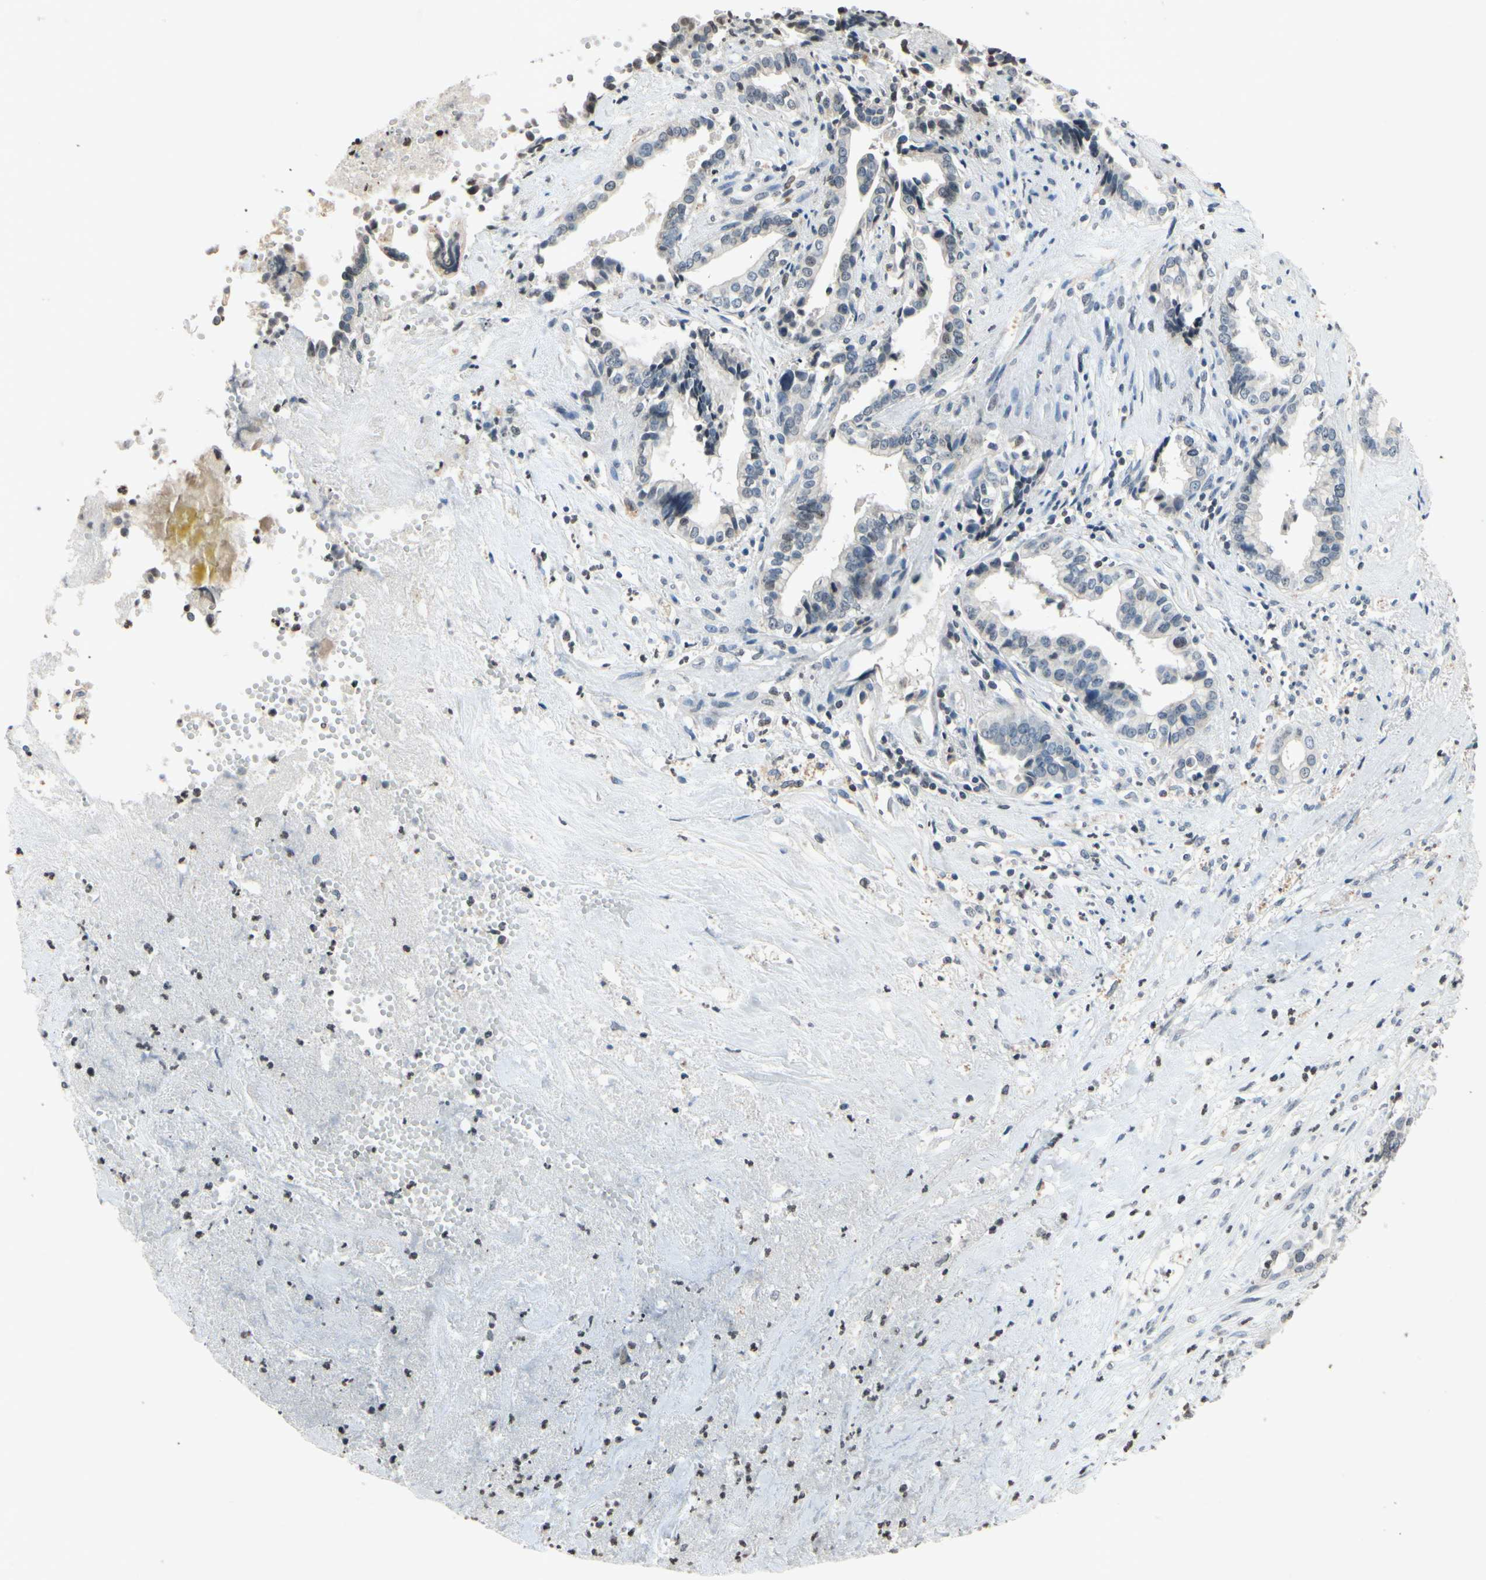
{"staining": {"intensity": "weak", "quantity": "25%-75%", "location": "cytoplasmic/membranous"}, "tissue": "liver cancer", "cell_type": "Tumor cells", "image_type": "cancer", "snomed": [{"axis": "morphology", "description": "Cholangiocarcinoma"}, {"axis": "topography", "description": "Liver"}], "caption": "There is low levels of weak cytoplasmic/membranous staining in tumor cells of liver cancer, as demonstrated by immunohistochemical staining (brown color).", "gene": "CLDN11", "patient": {"sex": "female", "age": 61}}